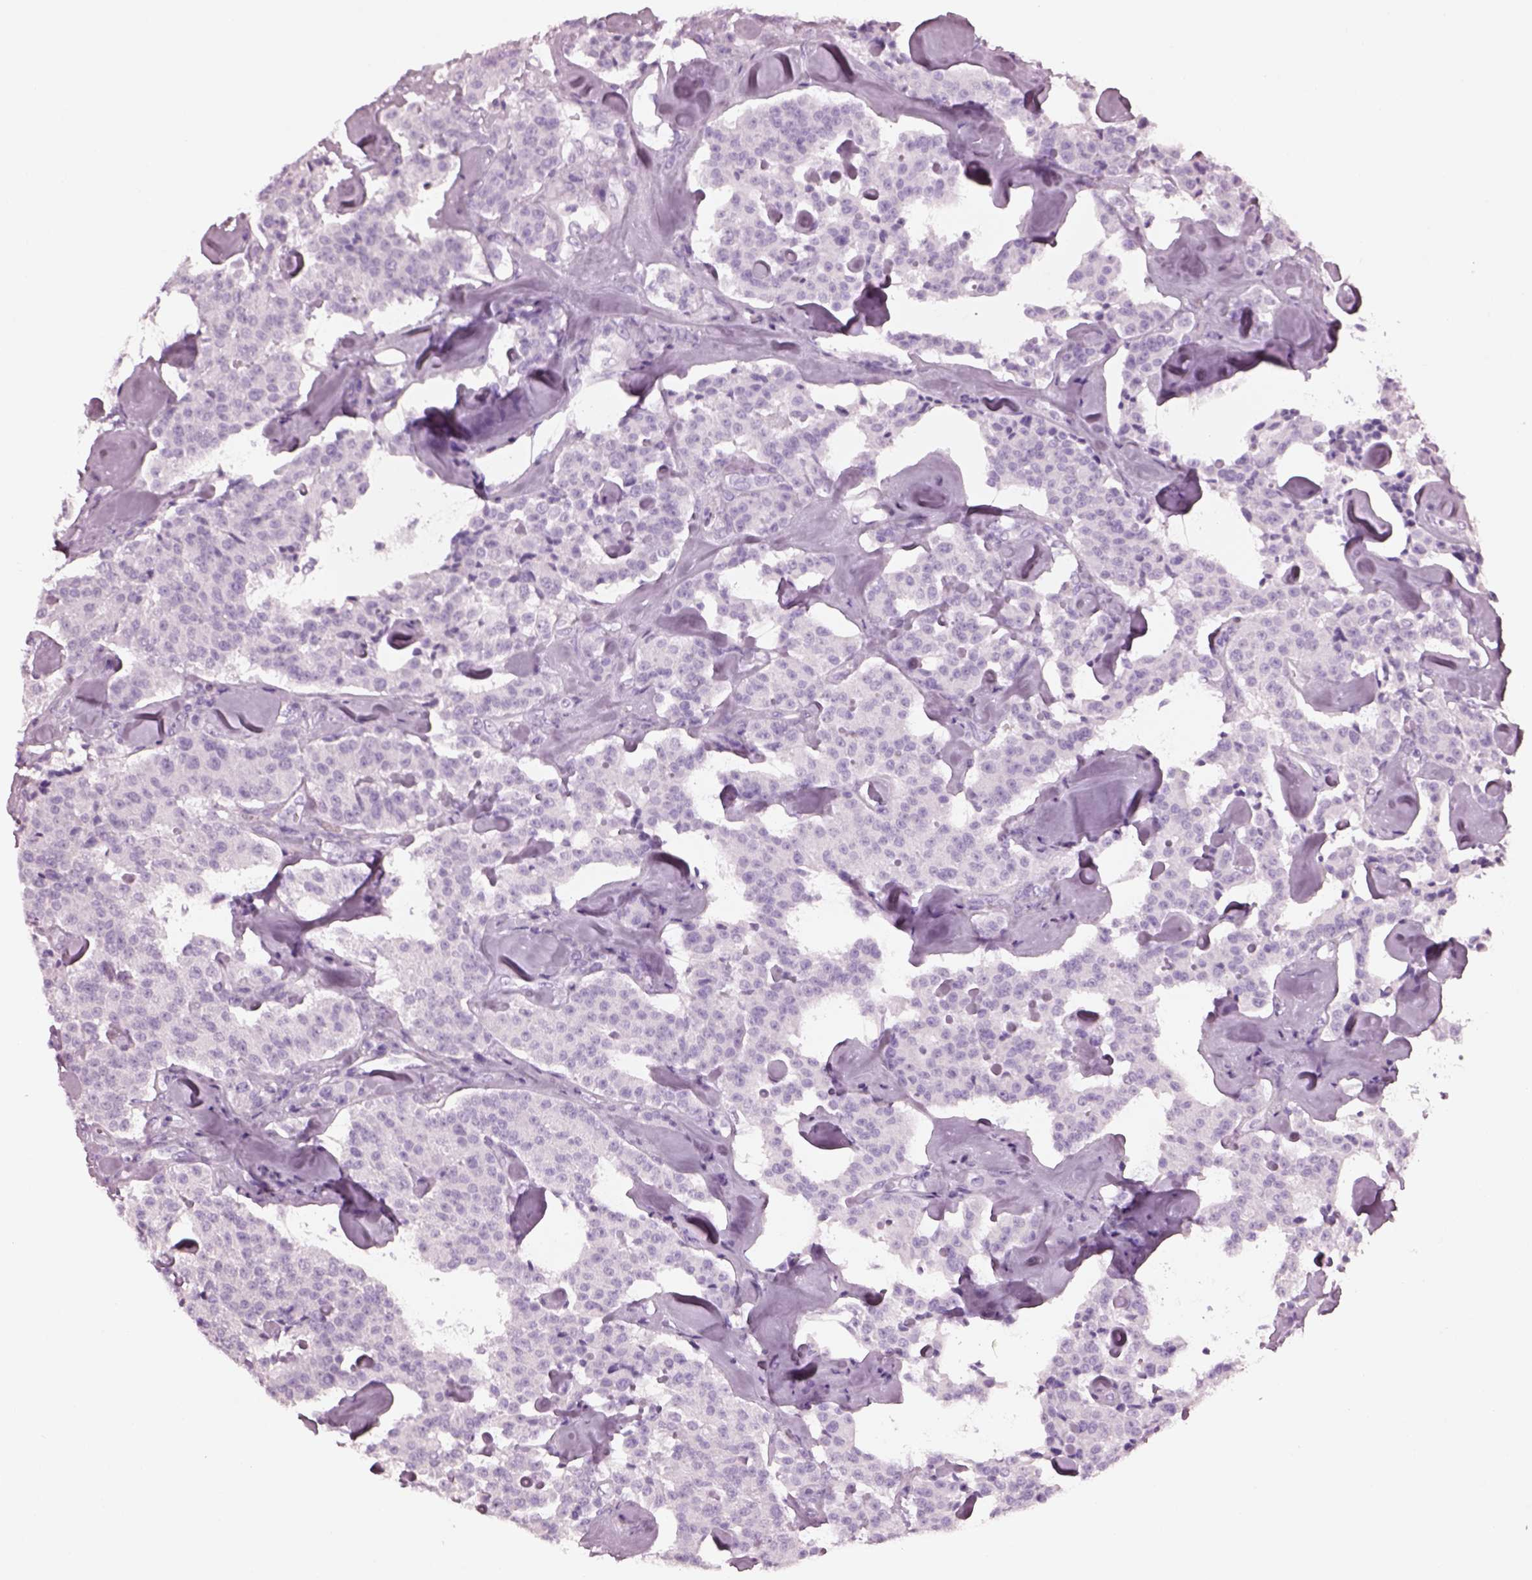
{"staining": {"intensity": "negative", "quantity": "none", "location": "none"}, "tissue": "carcinoid", "cell_type": "Tumor cells", "image_type": "cancer", "snomed": [{"axis": "morphology", "description": "Carcinoid, malignant, NOS"}, {"axis": "topography", "description": "Pancreas"}], "caption": "Tumor cells show no significant staining in carcinoid (malignant).", "gene": "PACRG", "patient": {"sex": "male", "age": 41}}